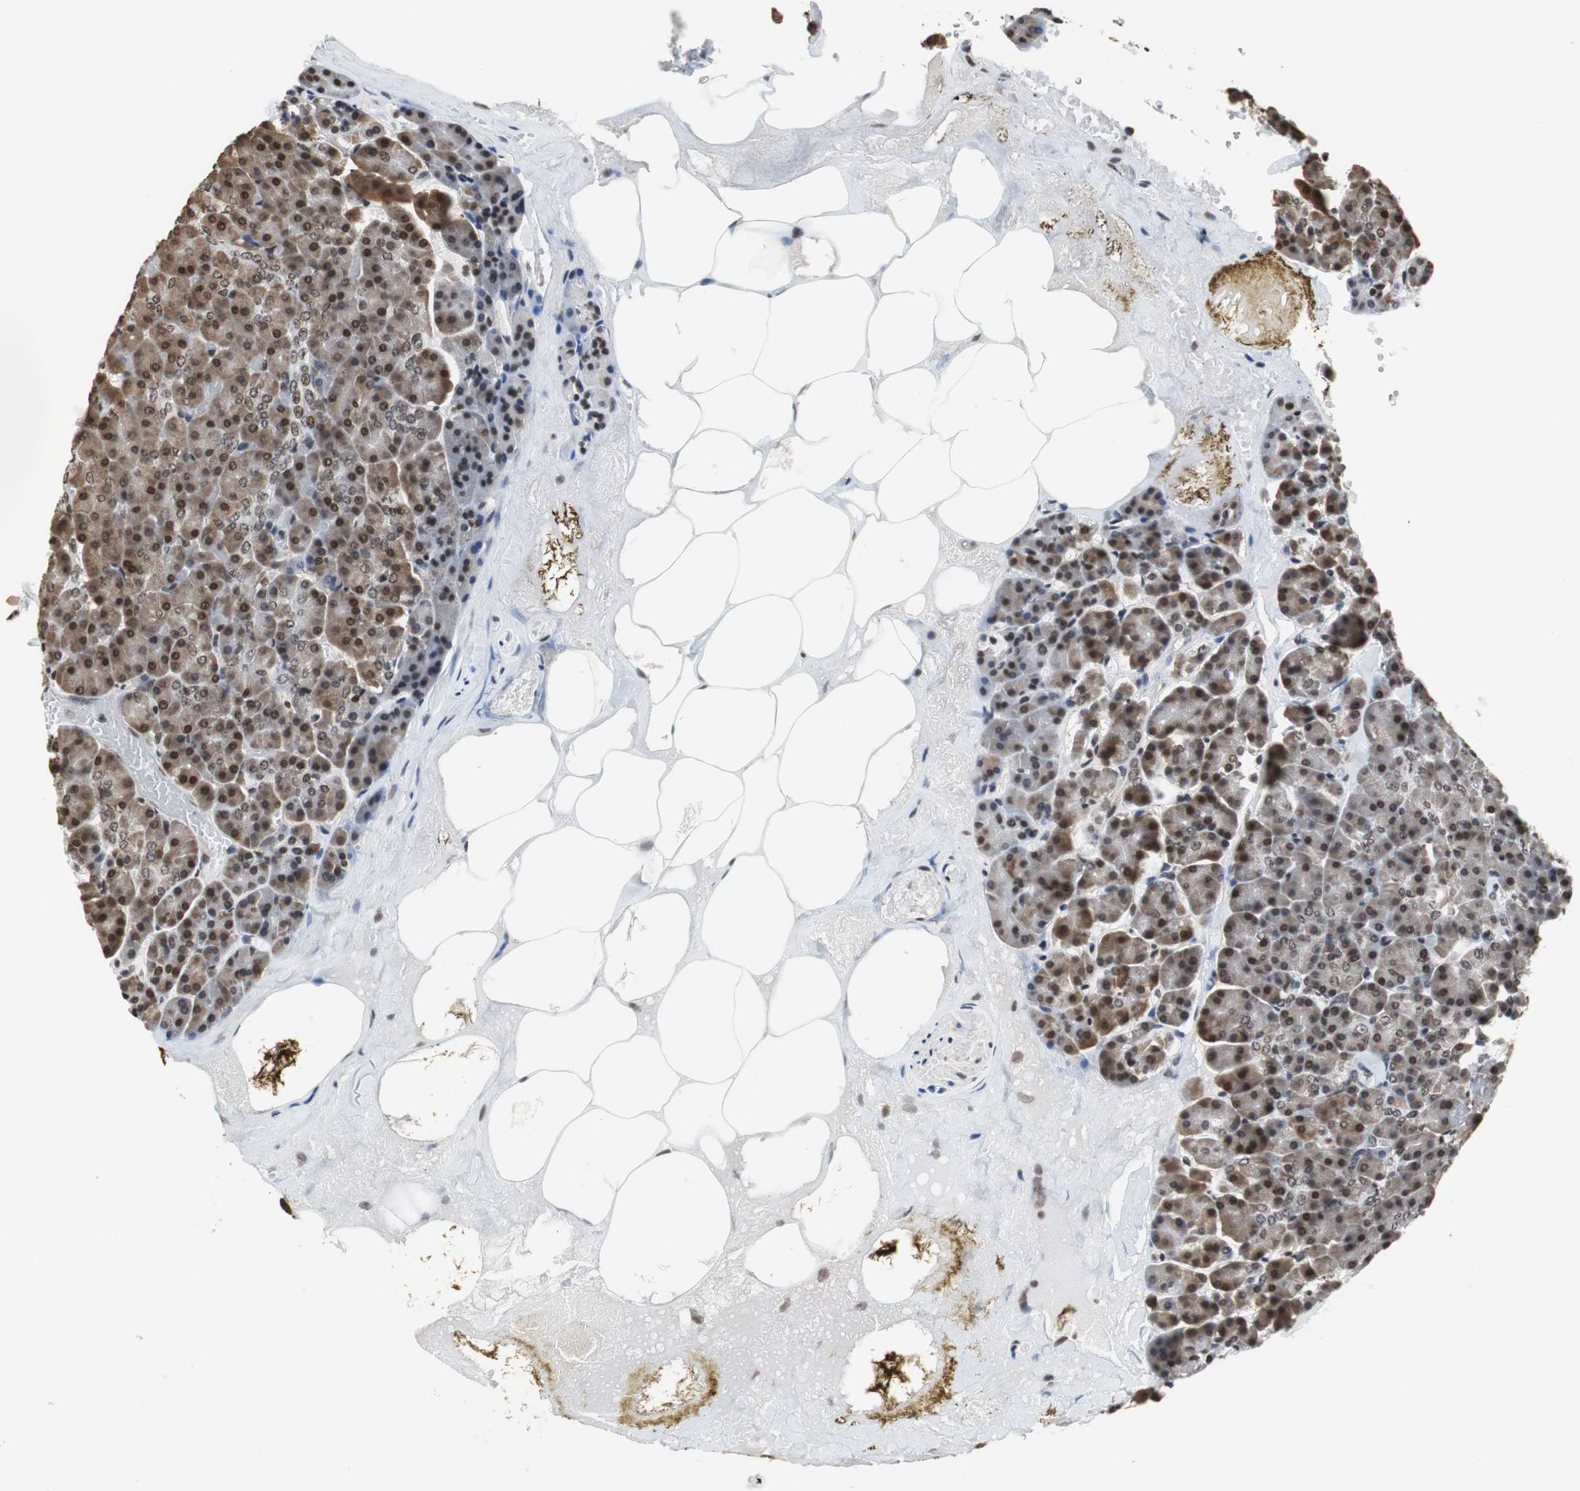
{"staining": {"intensity": "moderate", "quantity": "25%-75%", "location": "cytoplasmic/membranous,nuclear"}, "tissue": "pancreas", "cell_type": "Exocrine glandular cells", "image_type": "normal", "snomed": [{"axis": "morphology", "description": "Normal tissue, NOS"}, {"axis": "topography", "description": "Pancreas"}], "caption": "IHC (DAB (3,3'-diaminobenzidine)) staining of unremarkable pancreas reveals moderate cytoplasmic/membranous,nuclear protein positivity in approximately 25%-75% of exocrine glandular cells. Immunohistochemistry stains the protein of interest in brown and the nuclei are stained blue.", "gene": "REST", "patient": {"sex": "female", "age": 35}}